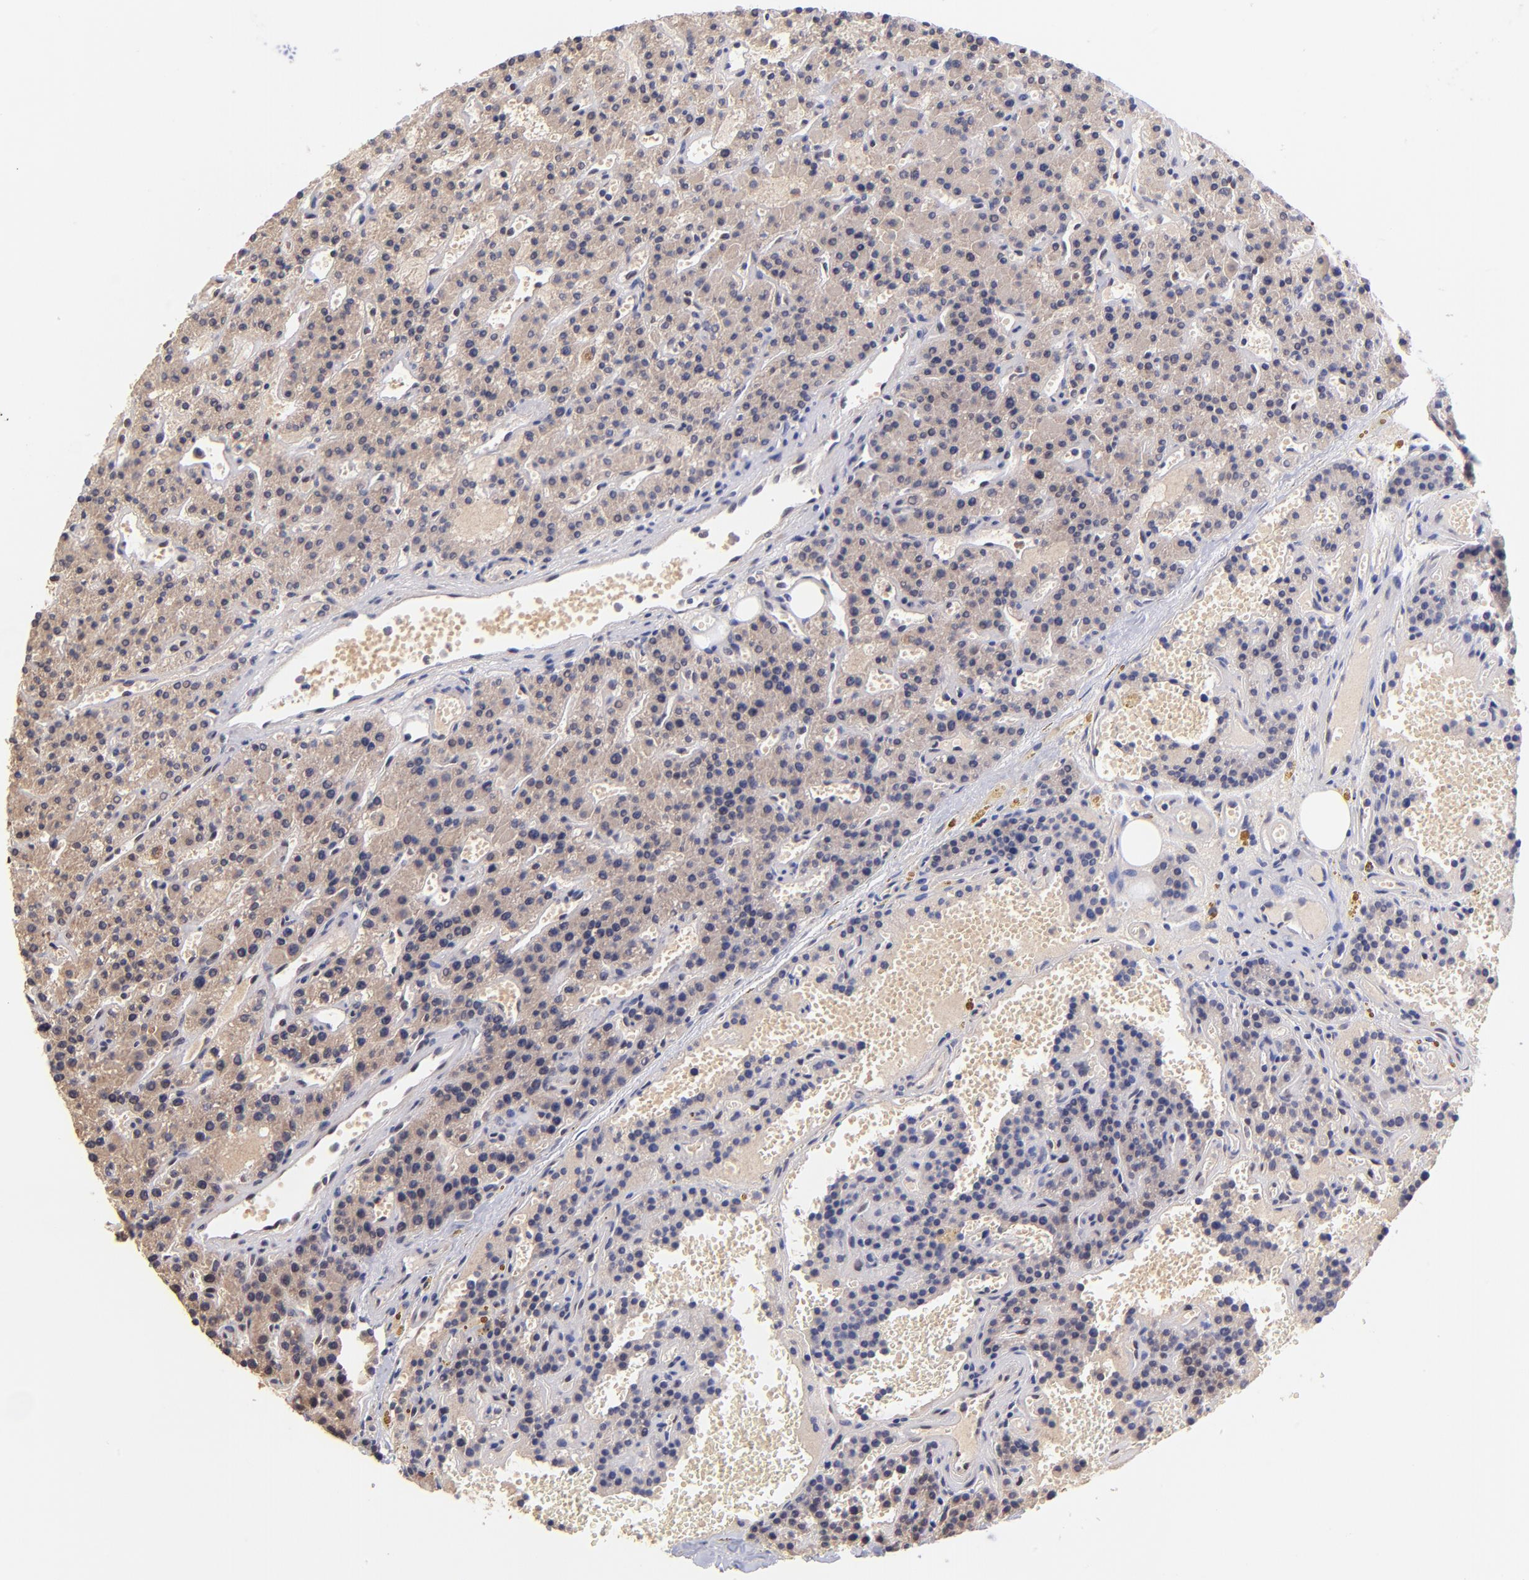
{"staining": {"intensity": "weak", "quantity": ">75%", "location": "cytoplasmic/membranous"}, "tissue": "parathyroid gland", "cell_type": "Glandular cells", "image_type": "normal", "snomed": [{"axis": "morphology", "description": "Normal tissue, NOS"}, {"axis": "topography", "description": "Parathyroid gland"}], "caption": "A photomicrograph of human parathyroid gland stained for a protein exhibits weak cytoplasmic/membranous brown staining in glandular cells. Nuclei are stained in blue.", "gene": "WDR25", "patient": {"sex": "male", "age": 25}}